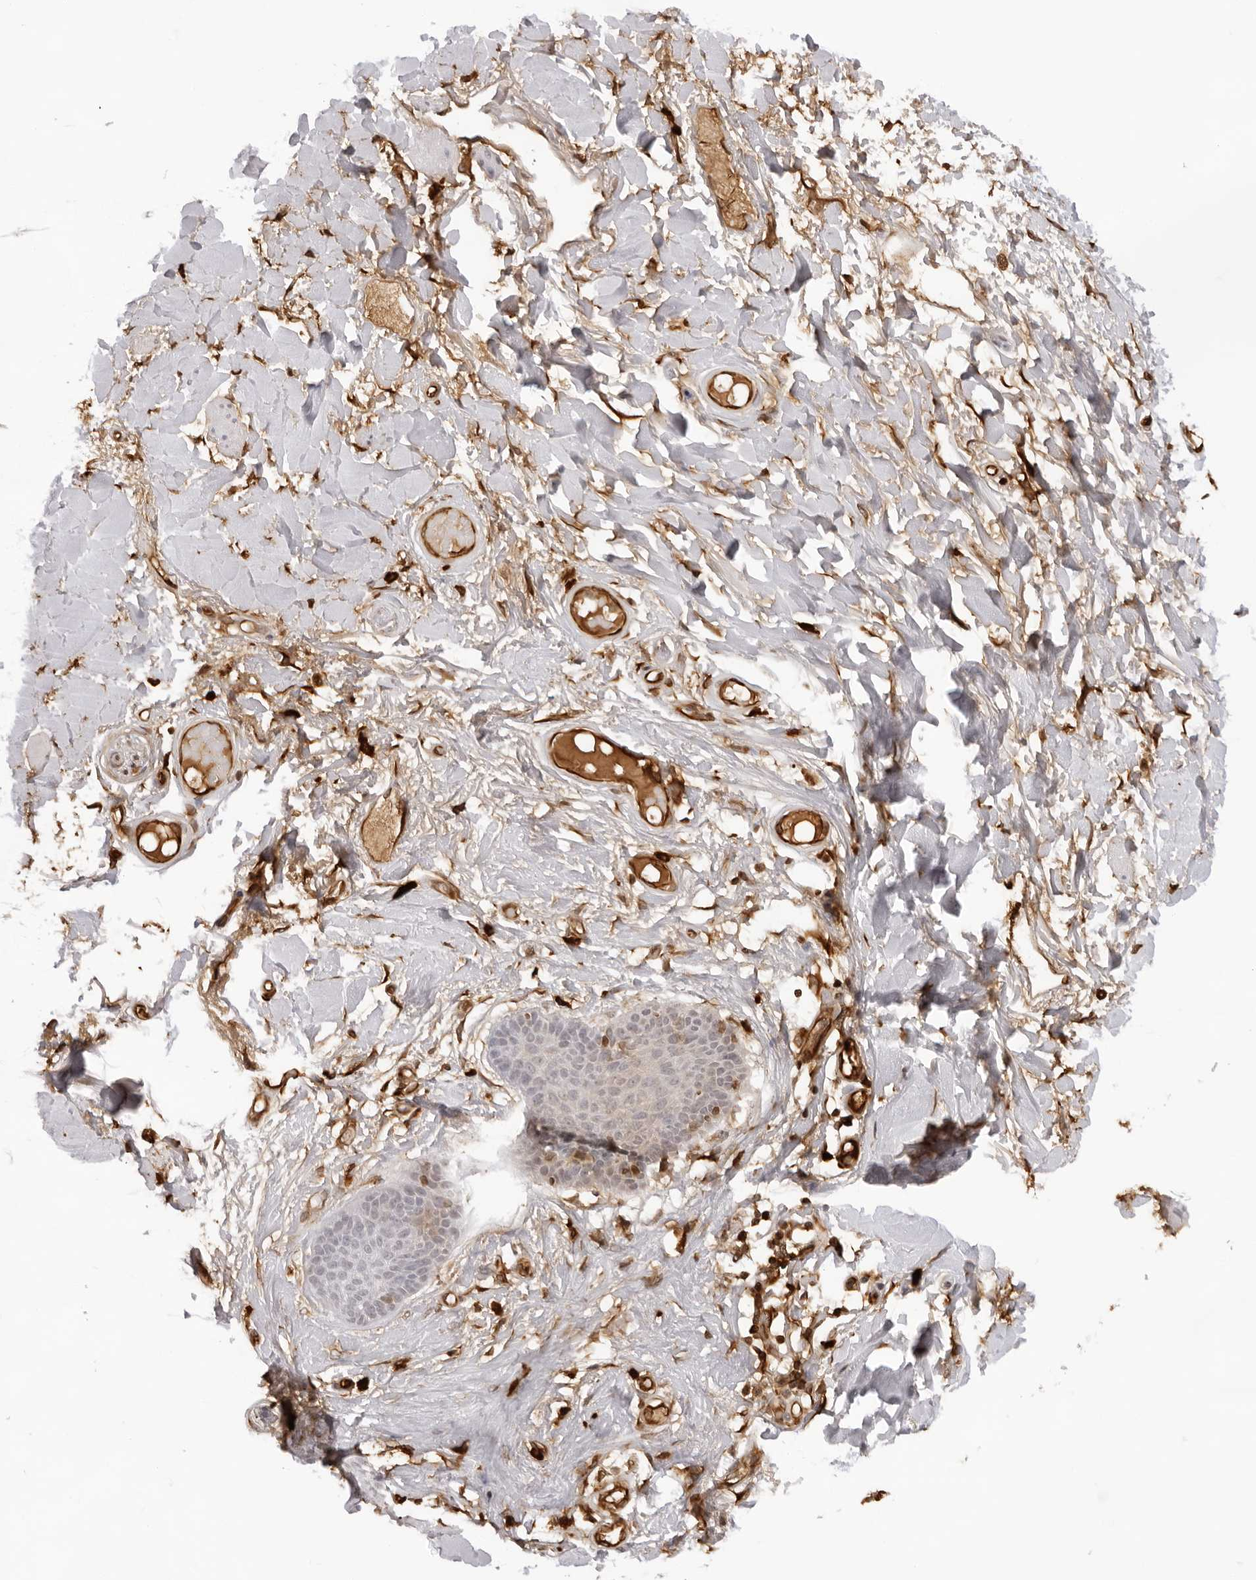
{"staining": {"intensity": "weak", "quantity": "<25%", "location": "cytoplasmic/membranous"}, "tissue": "skin", "cell_type": "Epidermal cells", "image_type": "normal", "snomed": [{"axis": "morphology", "description": "Normal tissue, NOS"}, {"axis": "topography", "description": "Vulva"}], "caption": "Immunohistochemistry photomicrograph of benign skin: skin stained with DAB (3,3'-diaminobenzidine) demonstrates no significant protein staining in epidermal cells.", "gene": "DYNLT5", "patient": {"sex": "female", "age": 73}}